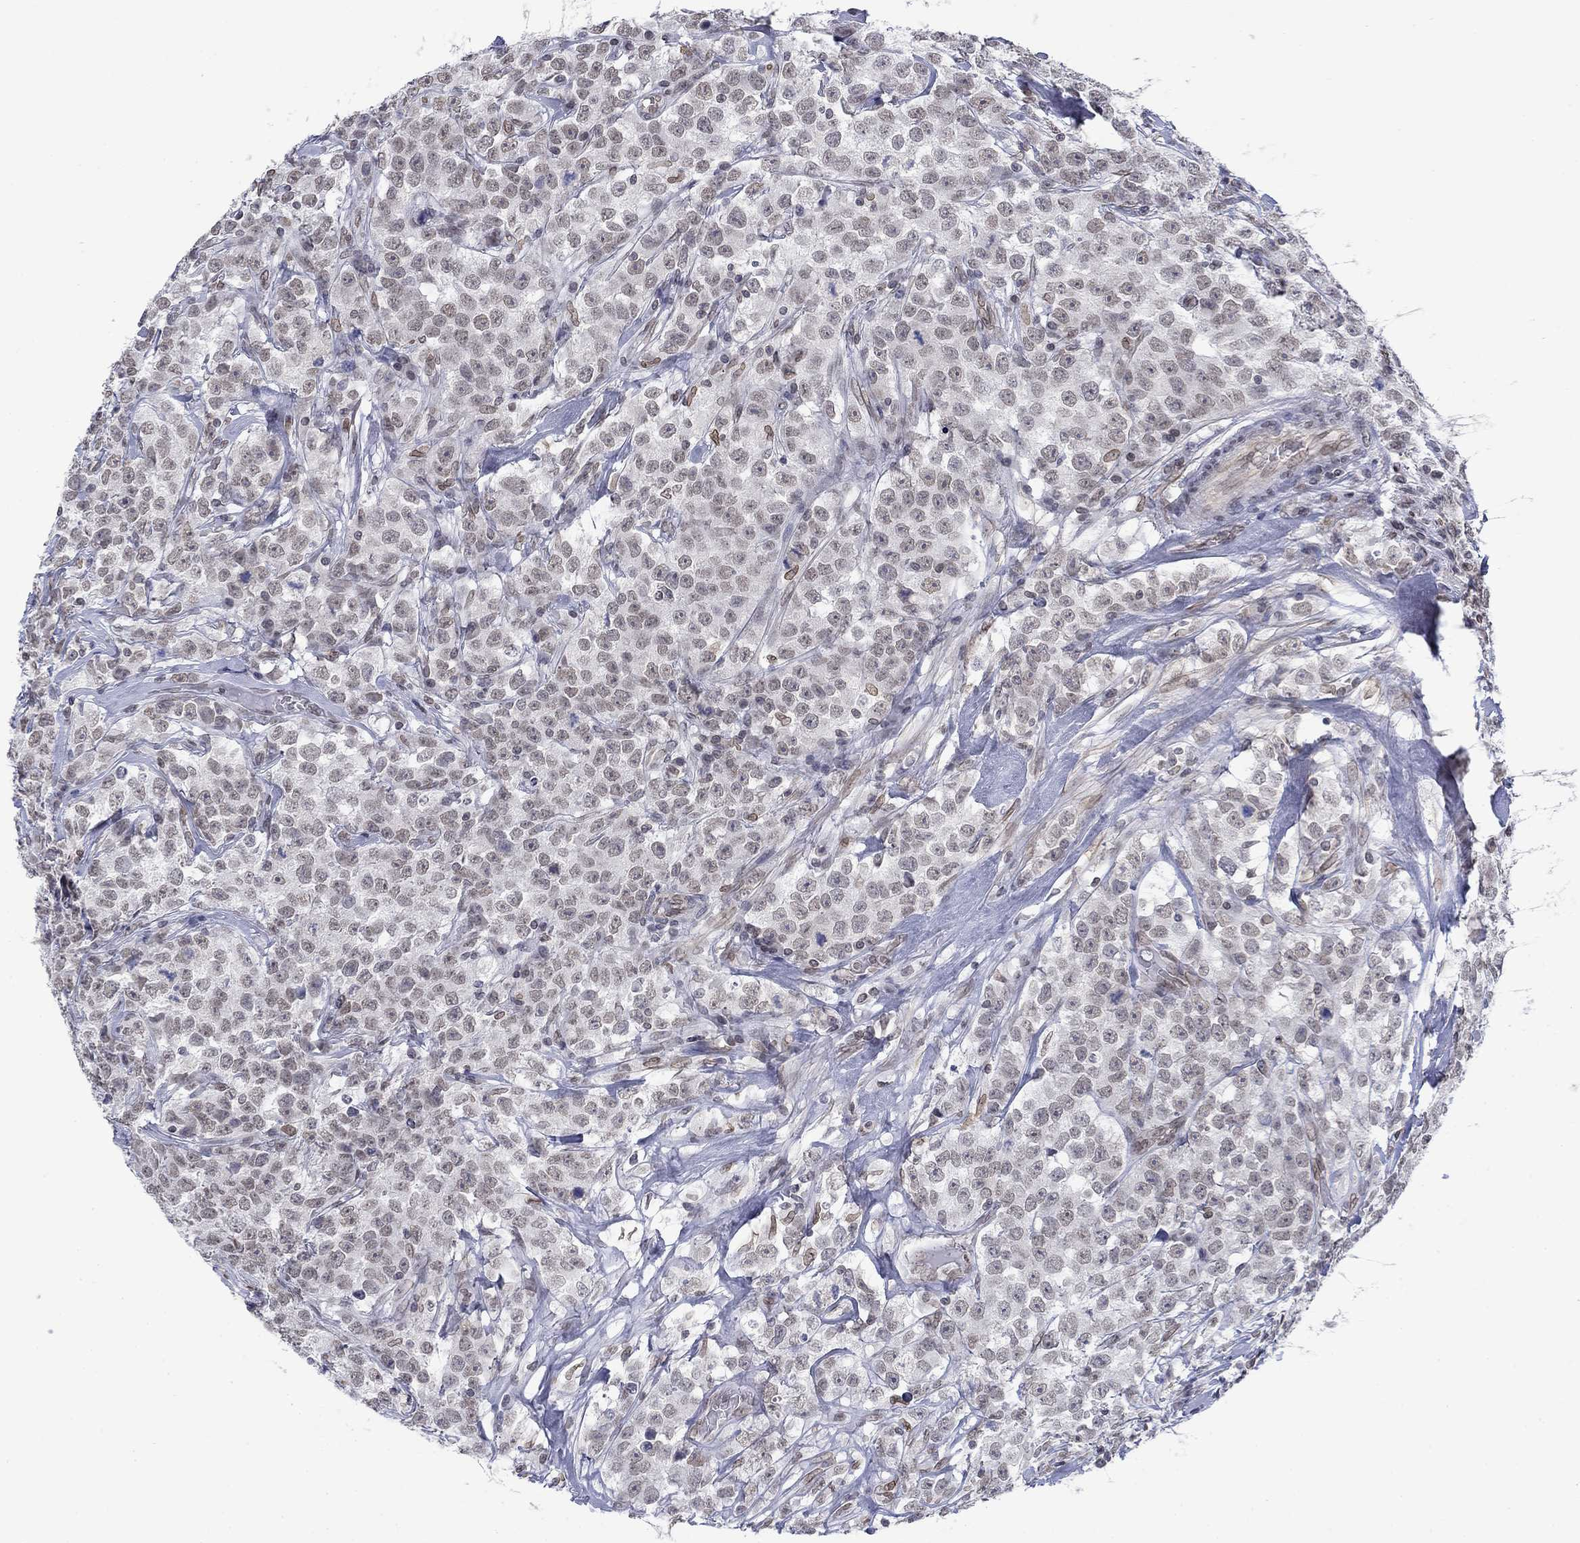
{"staining": {"intensity": "weak", "quantity": "<25%", "location": "nuclear"}, "tissue": "testis cancer", "cell_type": "Tumor cells", "image_type": "cancer", "snomed": [{"axis": "morphology", "description": "Seminoma, NOS"}, {"axis": "topography", "description": "Testis"}], "caption": "This is an immunohistochemistry (IHC) image of testis seminoma. There is no staining in tumor cells.", "gene": "TOR1AIP1", "patient": {"sex": "male", "age": 59}}